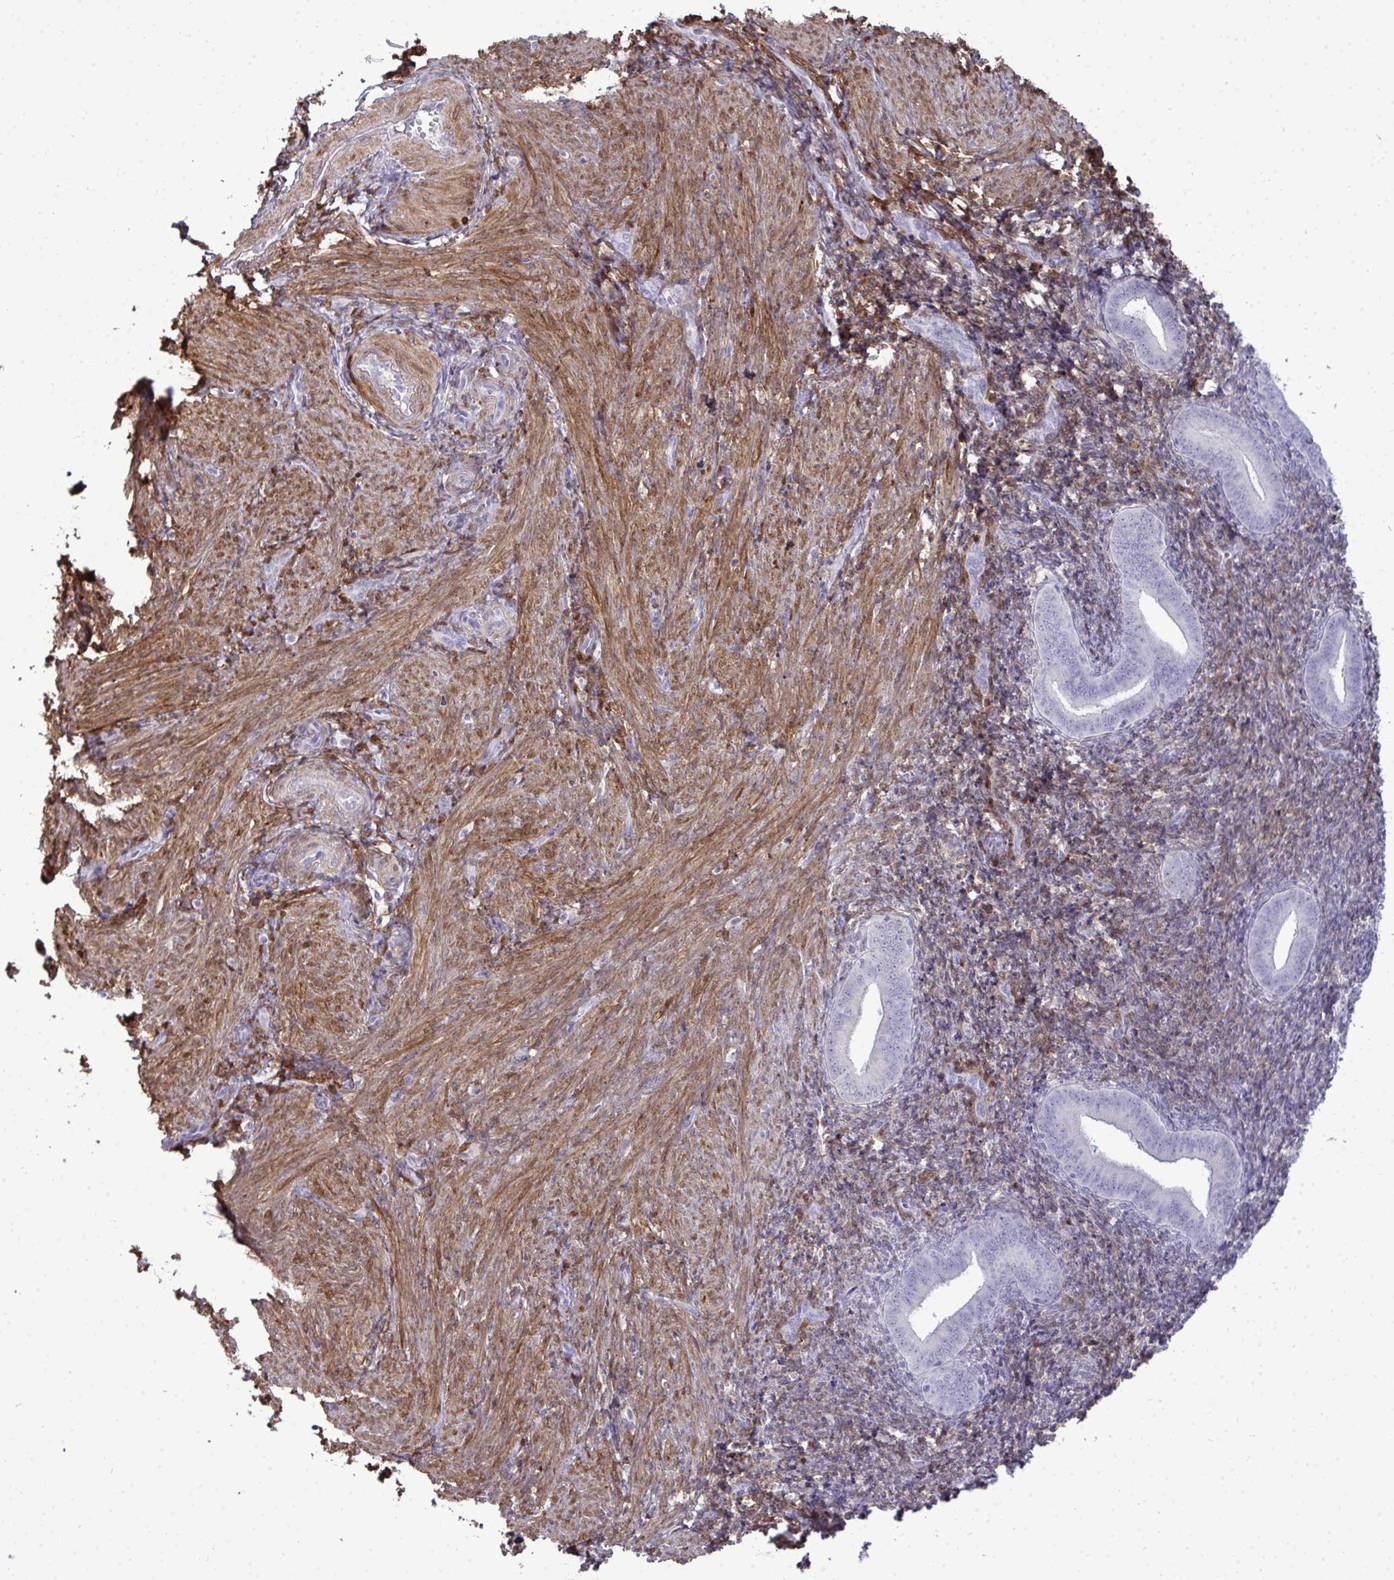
{"staining": {"intensity": "strong", "quantity": "25%-75%", "location": "cytoplasmic/membranous,nuclear"}, "tissue": "endometrium", "cell_type": "Cells in endometrial stroma", "image_type": "normal", "snomed": [{"axis": "morphology", "description": "Normal tissue, NOS"}, {"axis": "topography", "description": "Endometrium"}], "caption": "A brown stain shows strong cytoplasmic/membranous,nuclear expression of a protein in cells in endometrial stroma of normal human endometrium. (brown staining indicates protein expression, while blue staining denotes nuclei).", "gene": "HSPB6", "patient": {"sex": "female", "age": 25}}